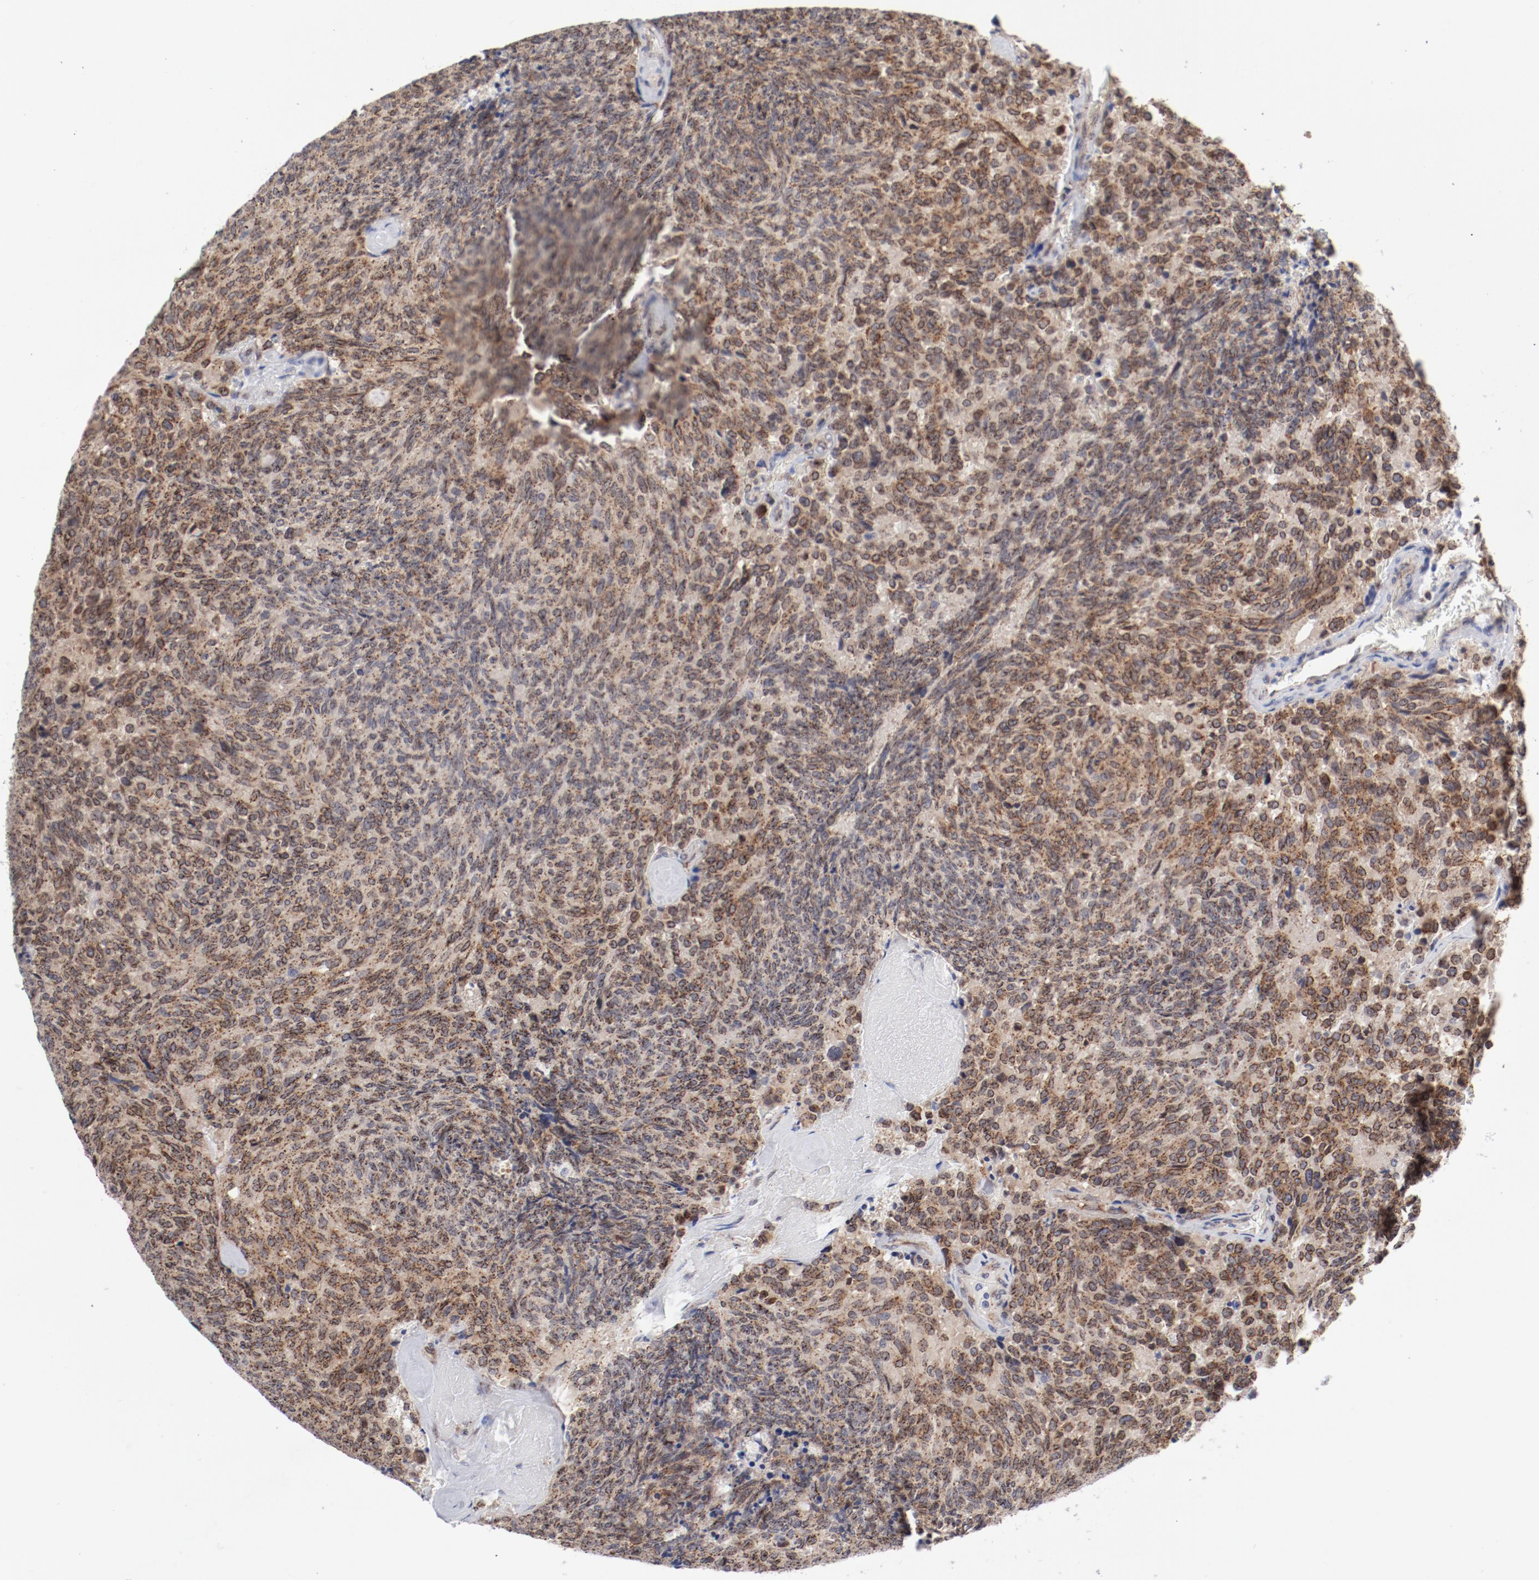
{"staining": {"intensity": "weak", "quantity": ">75%", "location": "cytoplasmic/membranous"}, "tissue": "carcinoid", "cell_type": "Tumor cells", "image_type": "cancer", "snomed": [{"axis": "morphology", "description": "Carcinoid, malignant, NOS"}, {"axis": "topography", "description": "Pancreas"}], "caption": "The immunohistochemical stain shows weak cytoplasmic/membranous staining in tumor cells of malignant carcinoid tissue.", "gene": "RPL12", "patient": {"sex": "female", "age": 54}}